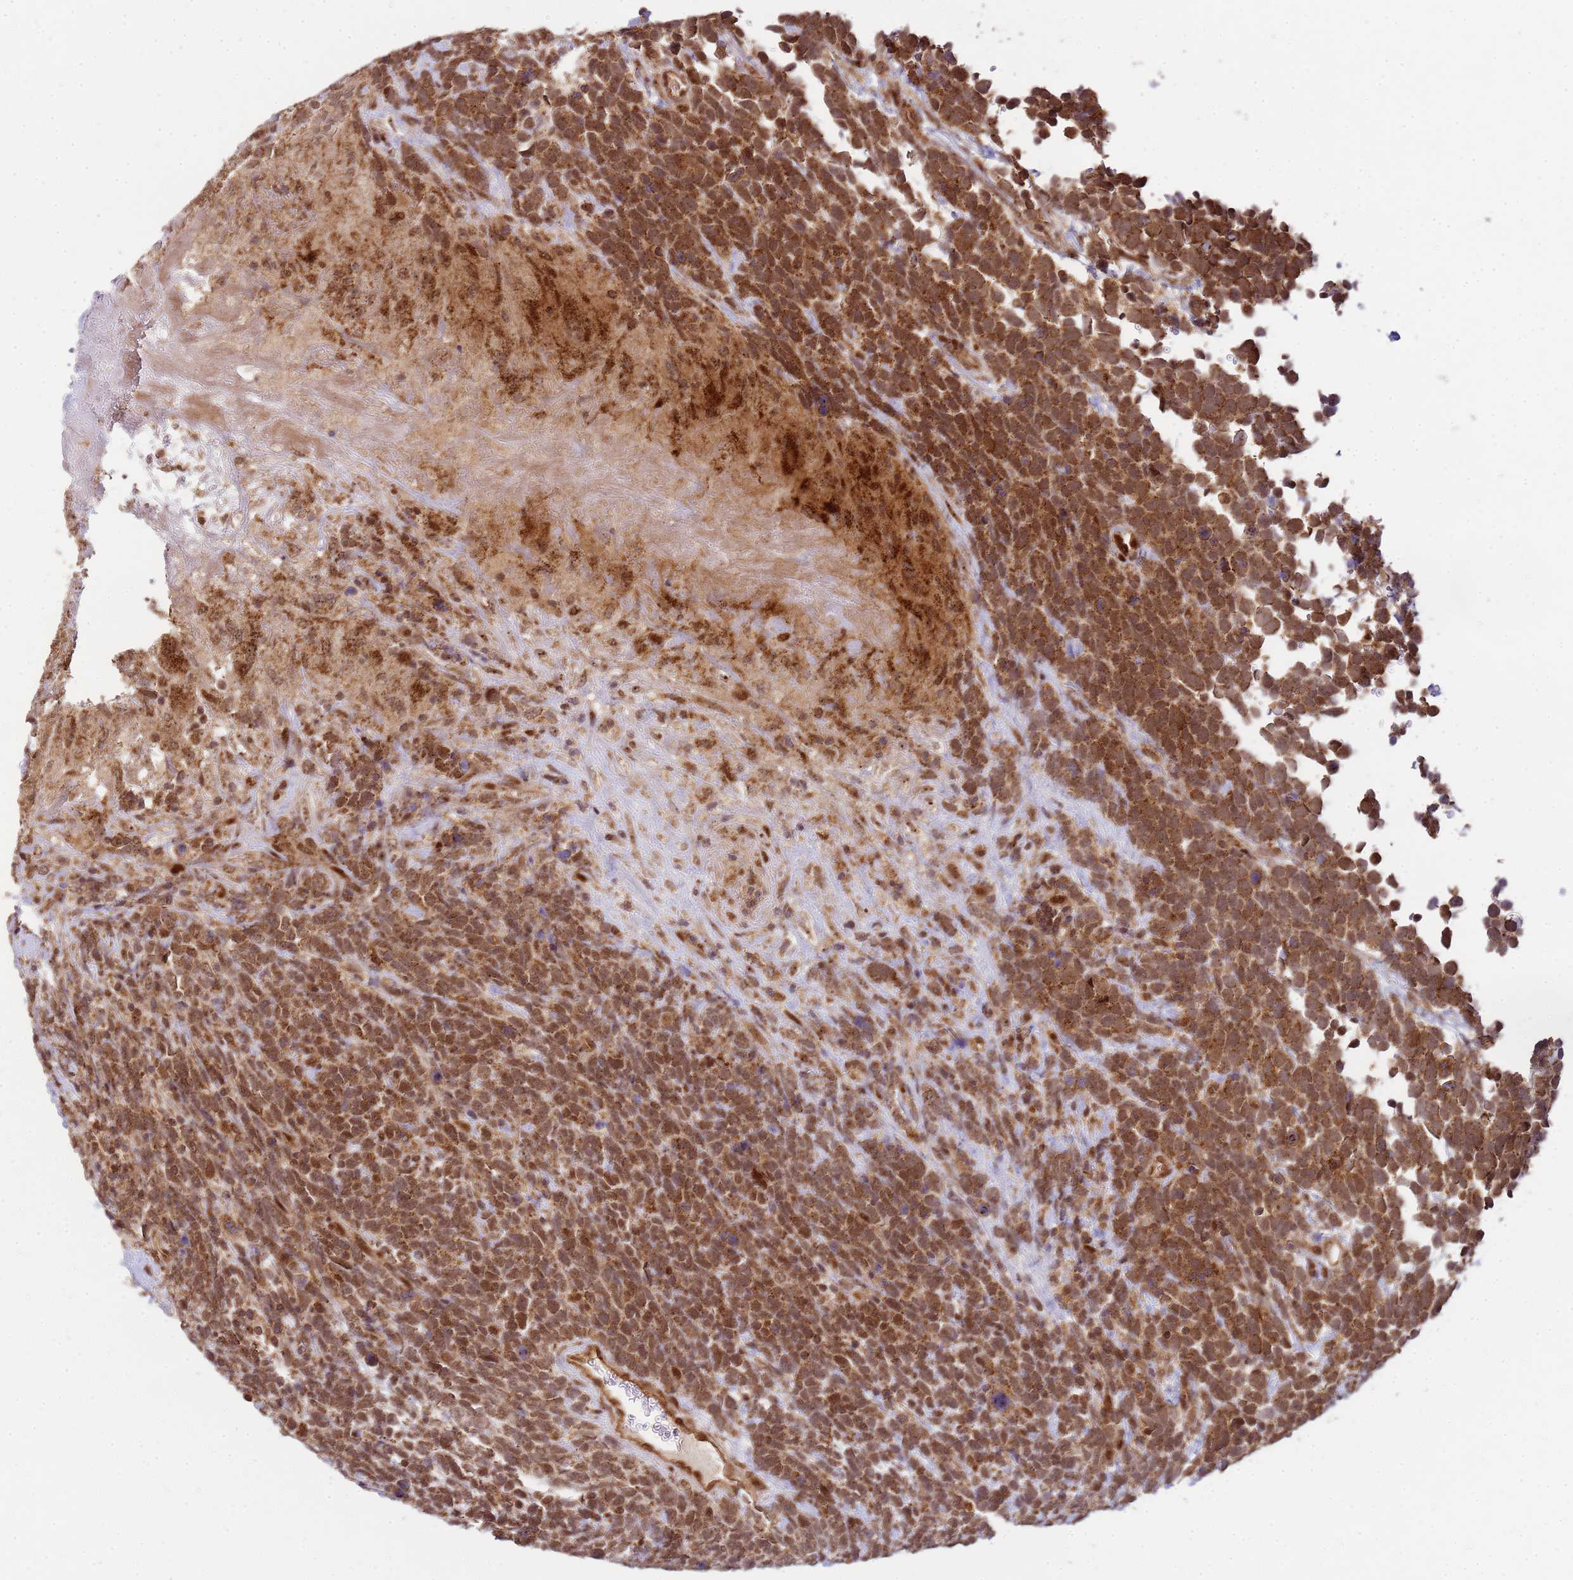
{"staining": {"intensity": "moderate", "quantity": ">75%", "location": "cytoplasmic/membranous,nuclear"}, "tissue": "urothelial cancer", "cell_type": "Tumor cells", "image_type": "cancer", "snomed": [{"axis": "morphology", "description": "Urothelial carcinoma, High grade"}, {"axis": "topography", "description": "Urinary bladder"}], "caption": "DAB (3,3'-diaminobenzidine) immunohistochemical staining of human urothelial cancer displays moderate cytoplasmic/membranous and nuclear protein staining in approximately >75% of tumor cells. The staining is performed using DAB brown chromogen to label protein expression. The nuclei are counter-stained blue using hematoxylin.", "gene": "PEX14", "patient": {"sex": "female", "age": 82}}